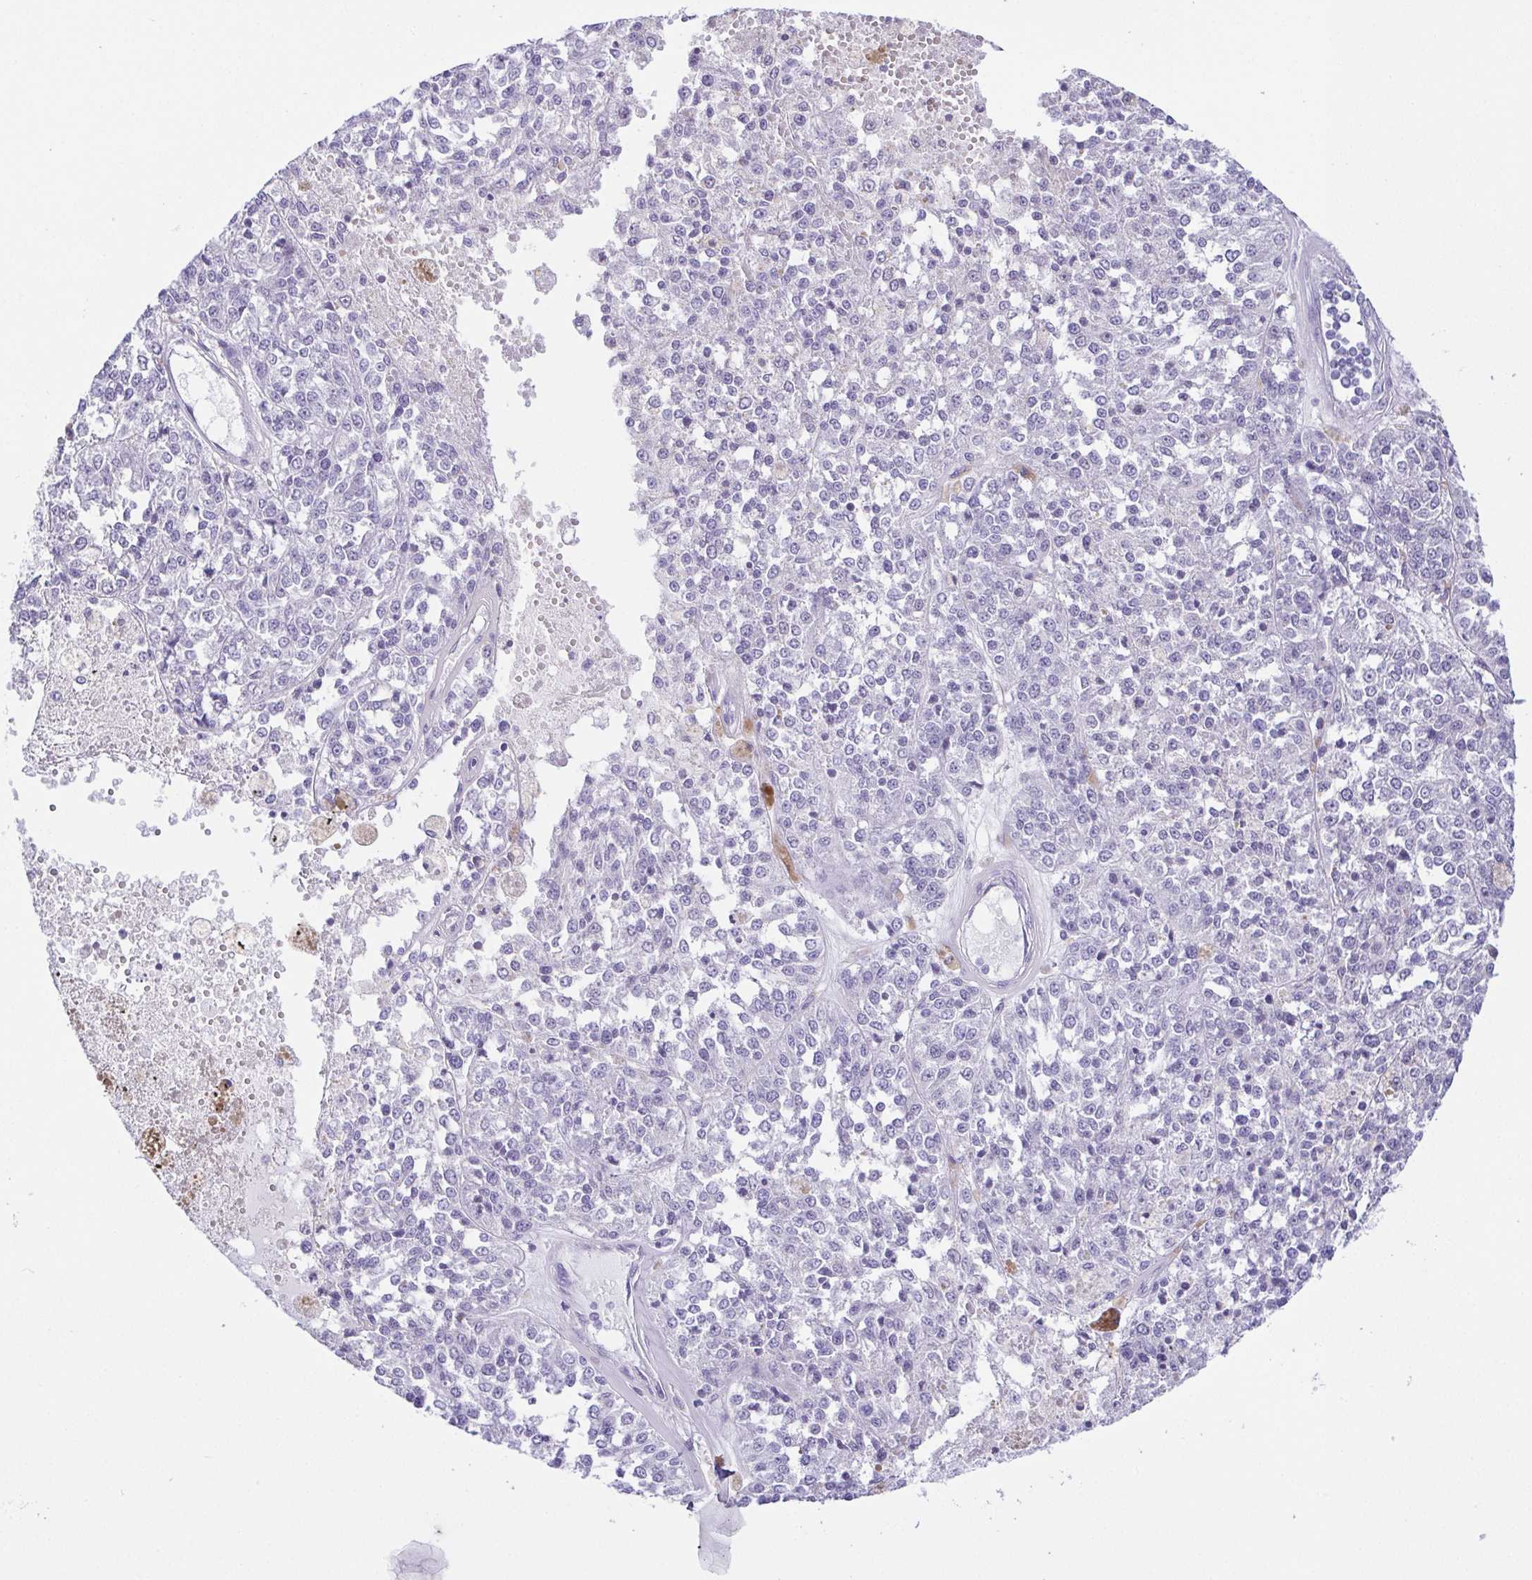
{"staining": {"intensity": "negative", "quantity": "none", "location": "none"}, "tissue": "melanoma", "cell_type": "Tumor cells", "image_type": "cancer", "snomed": [{"axis": "morphology", "description": "Malignant melanoma, Metastatic site"}, {"axis": "topography", "description": "Lymph node"}], "caption": "This micrograph is of malignant melanoma (metastatic site) stained with immunohistochemistry (IHC) to label a protein in brown with the nuclei are counter-stained blue. There is no expression in tumor cells. The staining is performed using DAB (3,3'-diaminobenzidine) brown chromogen with nuclei counter-stained in using hematoxylin.", "gene": "KRTDAP", "patient": {"sex": "female", "age": 64}}